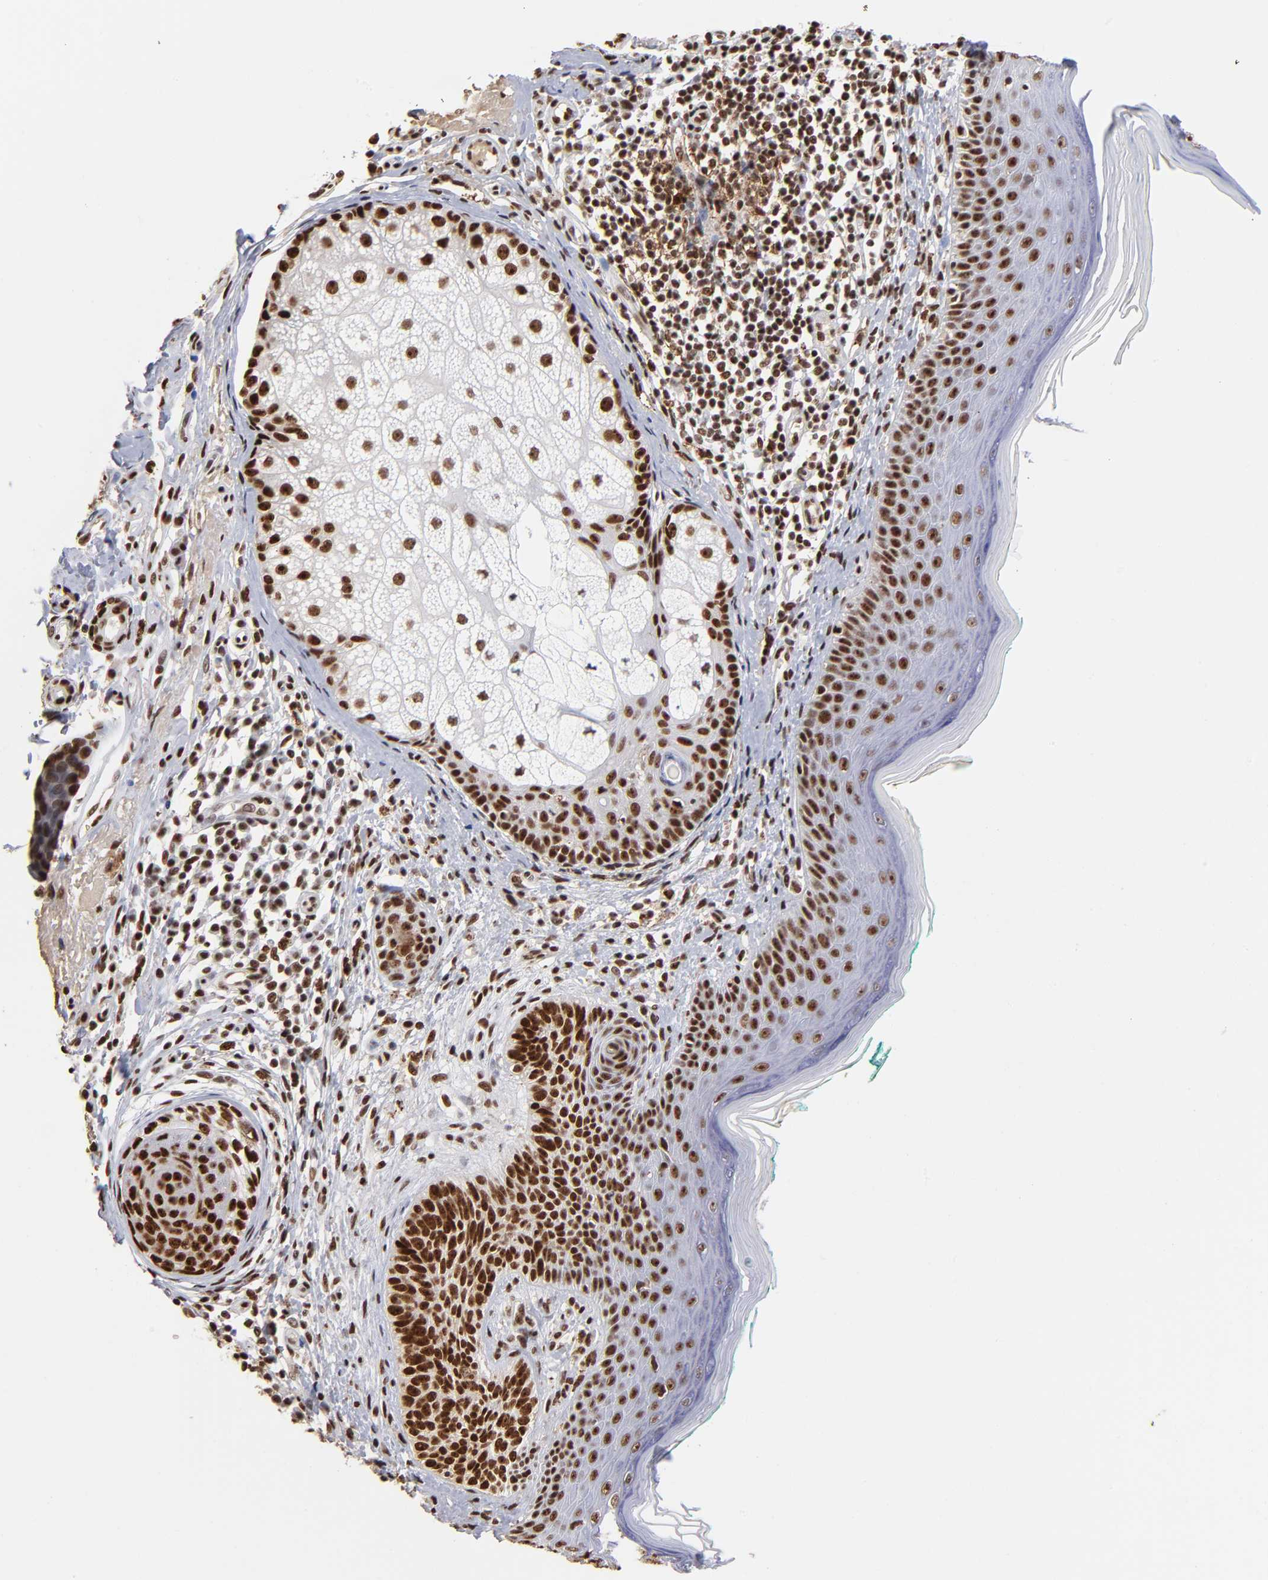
{"staining": {"intensity": "strong", "quantity": ">75%", "location": "nuclear"}, "tissue": "skin cancer", "cell_type": "Tumor cells", "image_type": "cancer", "snomed": [{"axis": "morphology", "description": "Normal tissue, NOS"}, {"axis": "morphology", "description": "Basal cell carcinoma"}, {"axis": "topography", "description": "Skin"}], "caption": "High-power microscopy captured an IHC image of basal cell carcinoma (skin), revealing strong nuclear staining in about >75% of tumor cells. The protein is shown in brown color, while the nuclei are stained blue.", "gene": "ZNF146", "patient": {"sex": "male", "age": 76}}